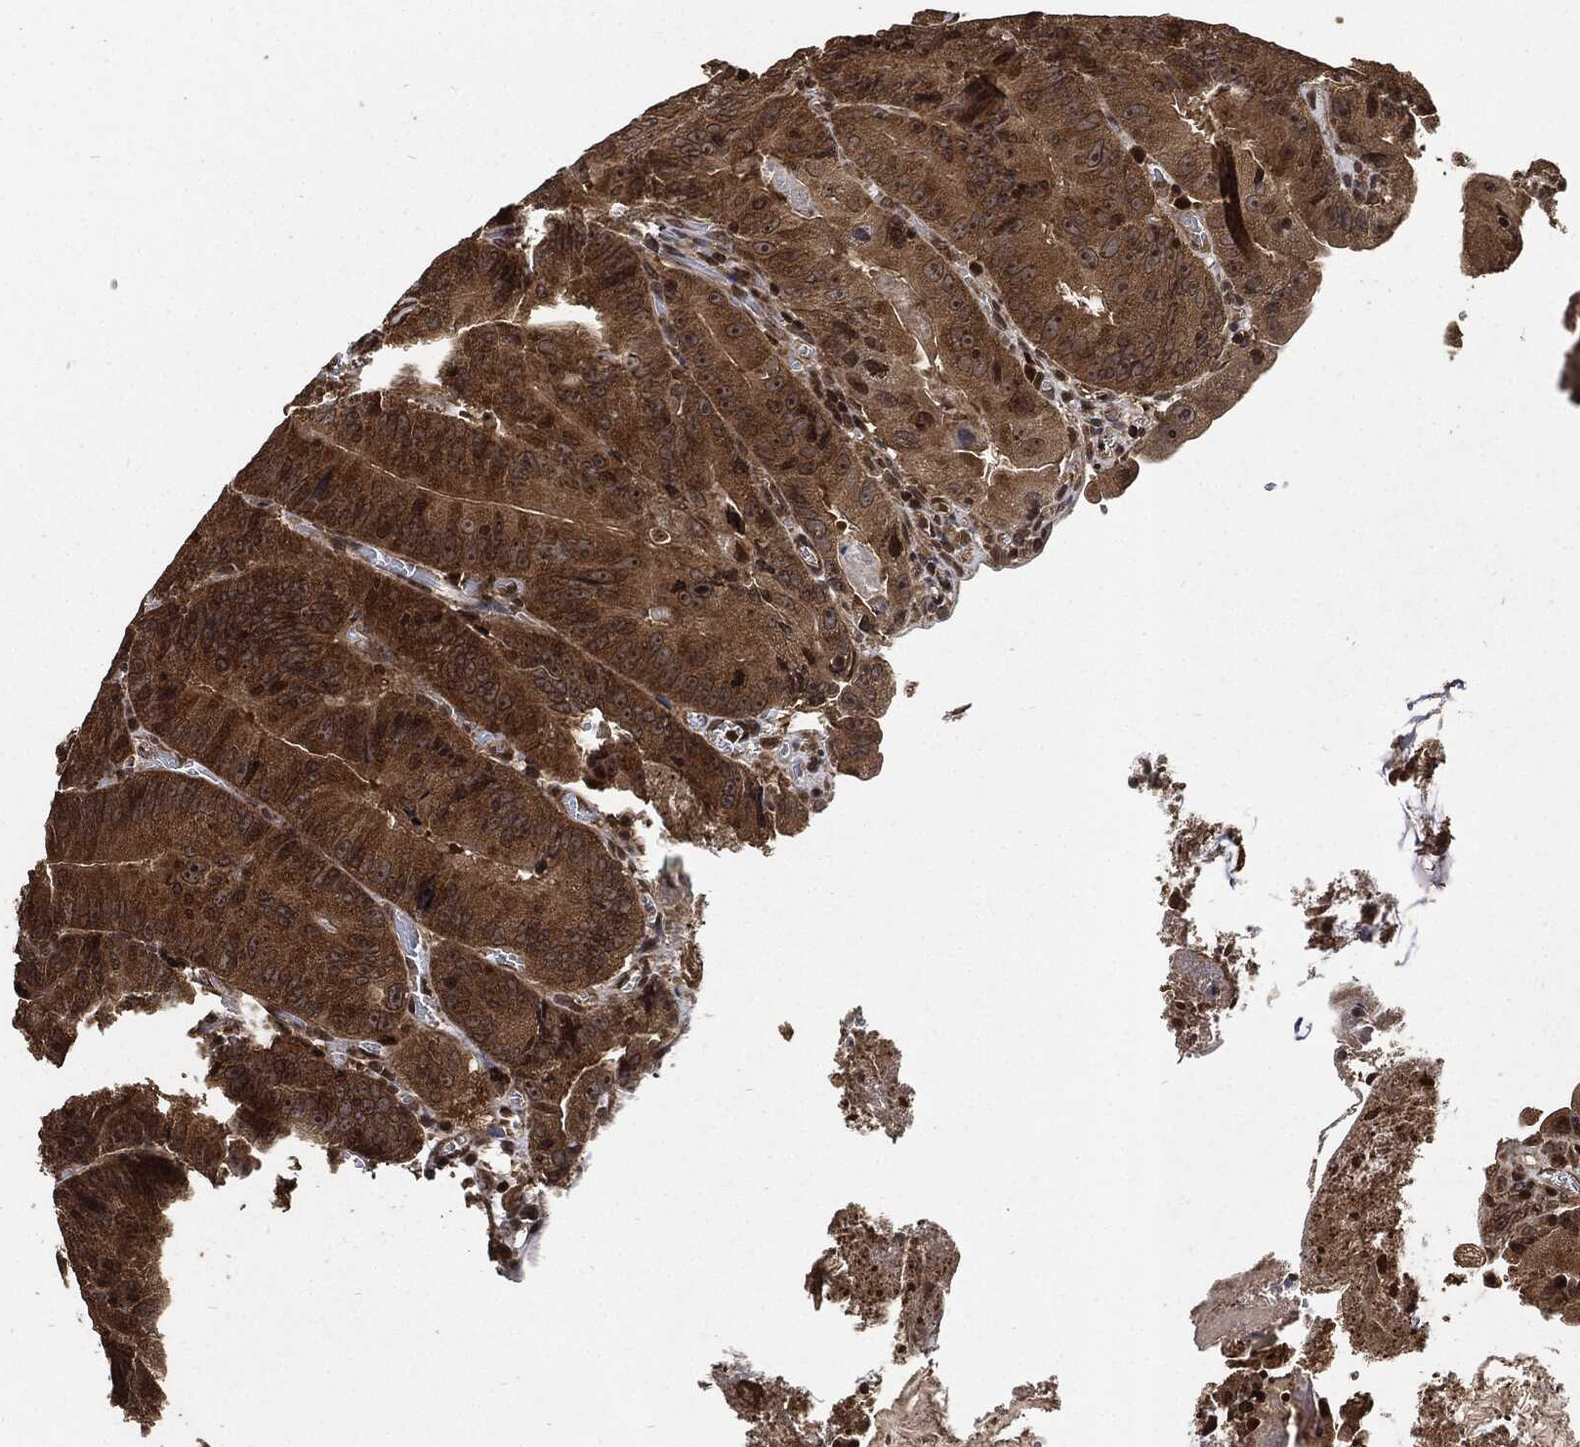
{"staining": {"intensity": "moderate", "quantity": ">75%", "location": "cytoplasmic/membranous,nuclear"}, "tissue": "colorectal cancer", "cell_type": "Tumor cells", "image_type": "cancer", "snomed": [{"axis": "morphology", "description": "Adenocarcinoma, NOS"}, {"axis": "topography", "description": "Colon"}], "caption": "Immunohistochemical staining of colorectal cancer reveals medium levels of moderate cytoplasmic/membranous and nuclear expression in approximately >75% of tumor cells.", "gene": "PDK1", "patient": {"sex": "female", "age": 86}}